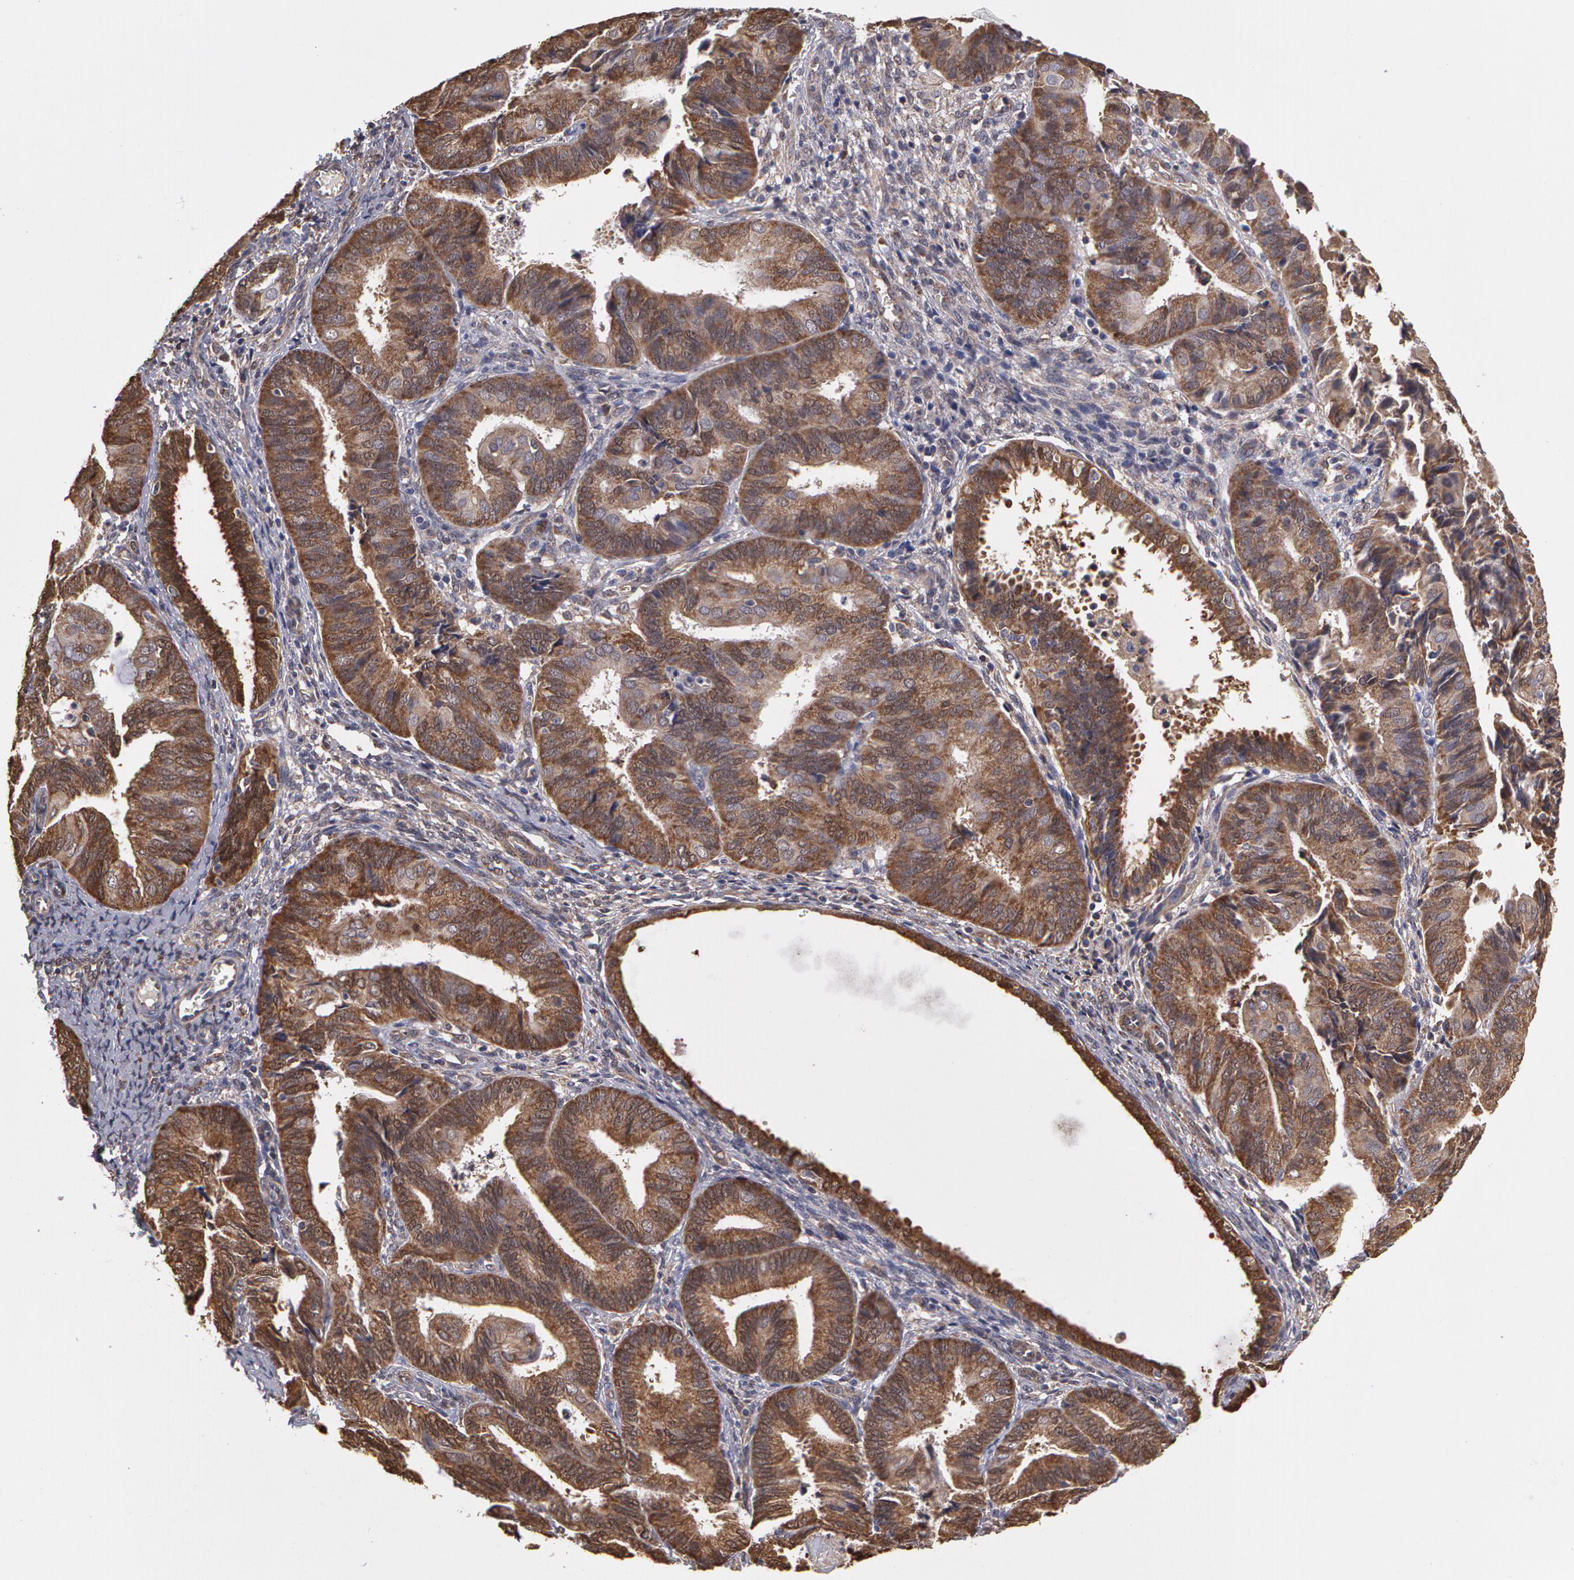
{"staining": {"intensity": "strong", "quantity": ">75%", "location": "cytoplasmic/membranous"}, "tissue": "endometrial cancer", "cell_type": "Tumor cells", "image_type": "cancer", "snomed": [{"axis": "morphology", "description": "Adenocarcinoma, NOS"}, {"axis": "topography", "description": "Endometrium"}], "caption": "The immunohistochemical stain shows strong cytoplasmic/membranous staining in tumor cells of endometrial cancer tissue. Using DAB (3,3'-diaminobenzidine) (brown) and hematoxylin (blue) stains, captured at high magnification using brightfield microscopy.", "gene": "MPST", "patient": {"sex": "female", "age": 63}}